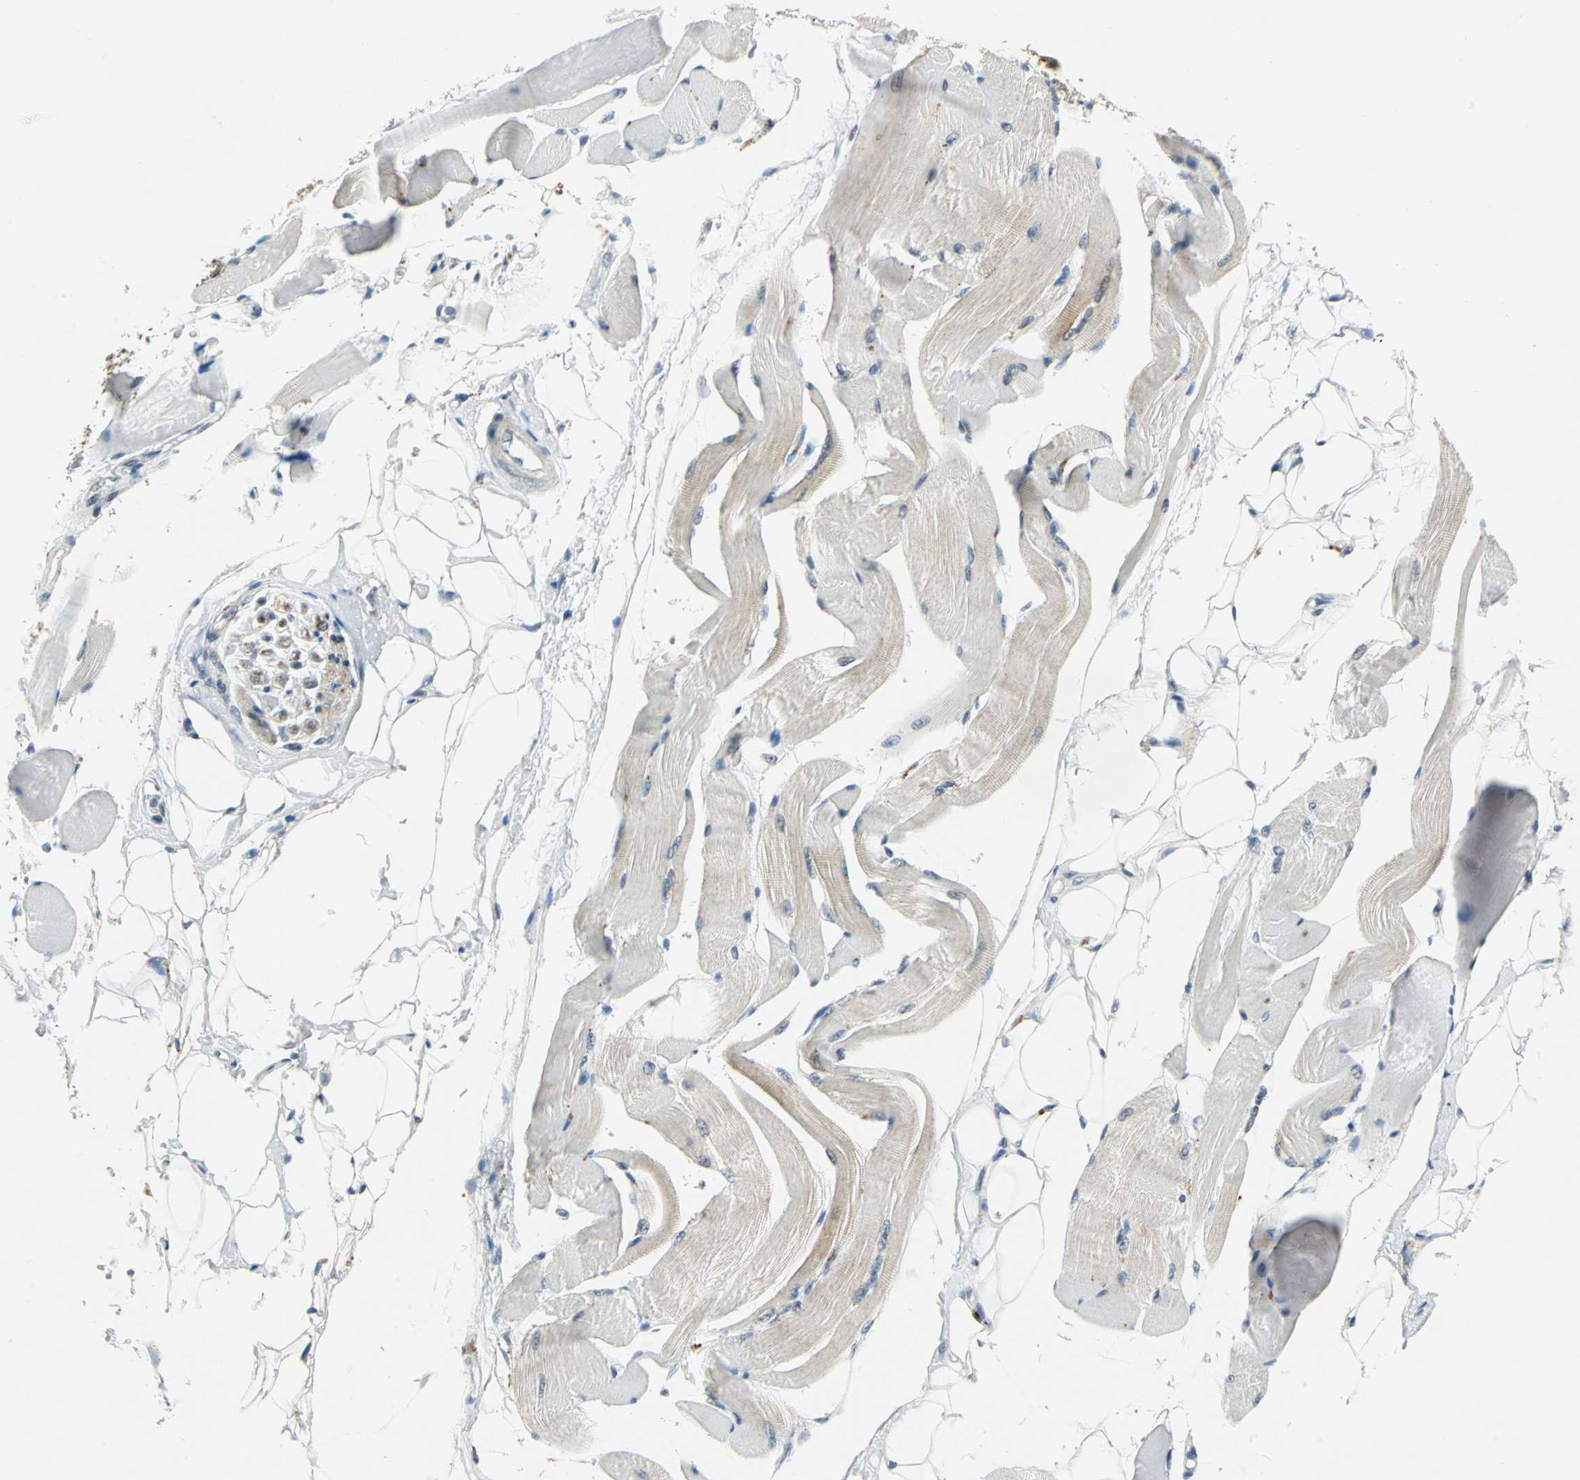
{"staining": {"intensity": "negative", "quantity": "none", "location": "none"}, "tissue": "skeletal muscle", "cell_type": "Myocytes", "image_type": "normal", "snomed": [{"axis": "morphology", "description": "Normal tissue, NOS"}, {"axis": "topography", "description": "Skeletal muscle"}, {"axis": "topography", "description": "Peripheral nerve tissue"}], "caption": "The photomicrograph exhibits no staining of myocytes in benign skeletal muscle.", "gene": "PIN1", "patient": {"sex": "female", "age": 84}}